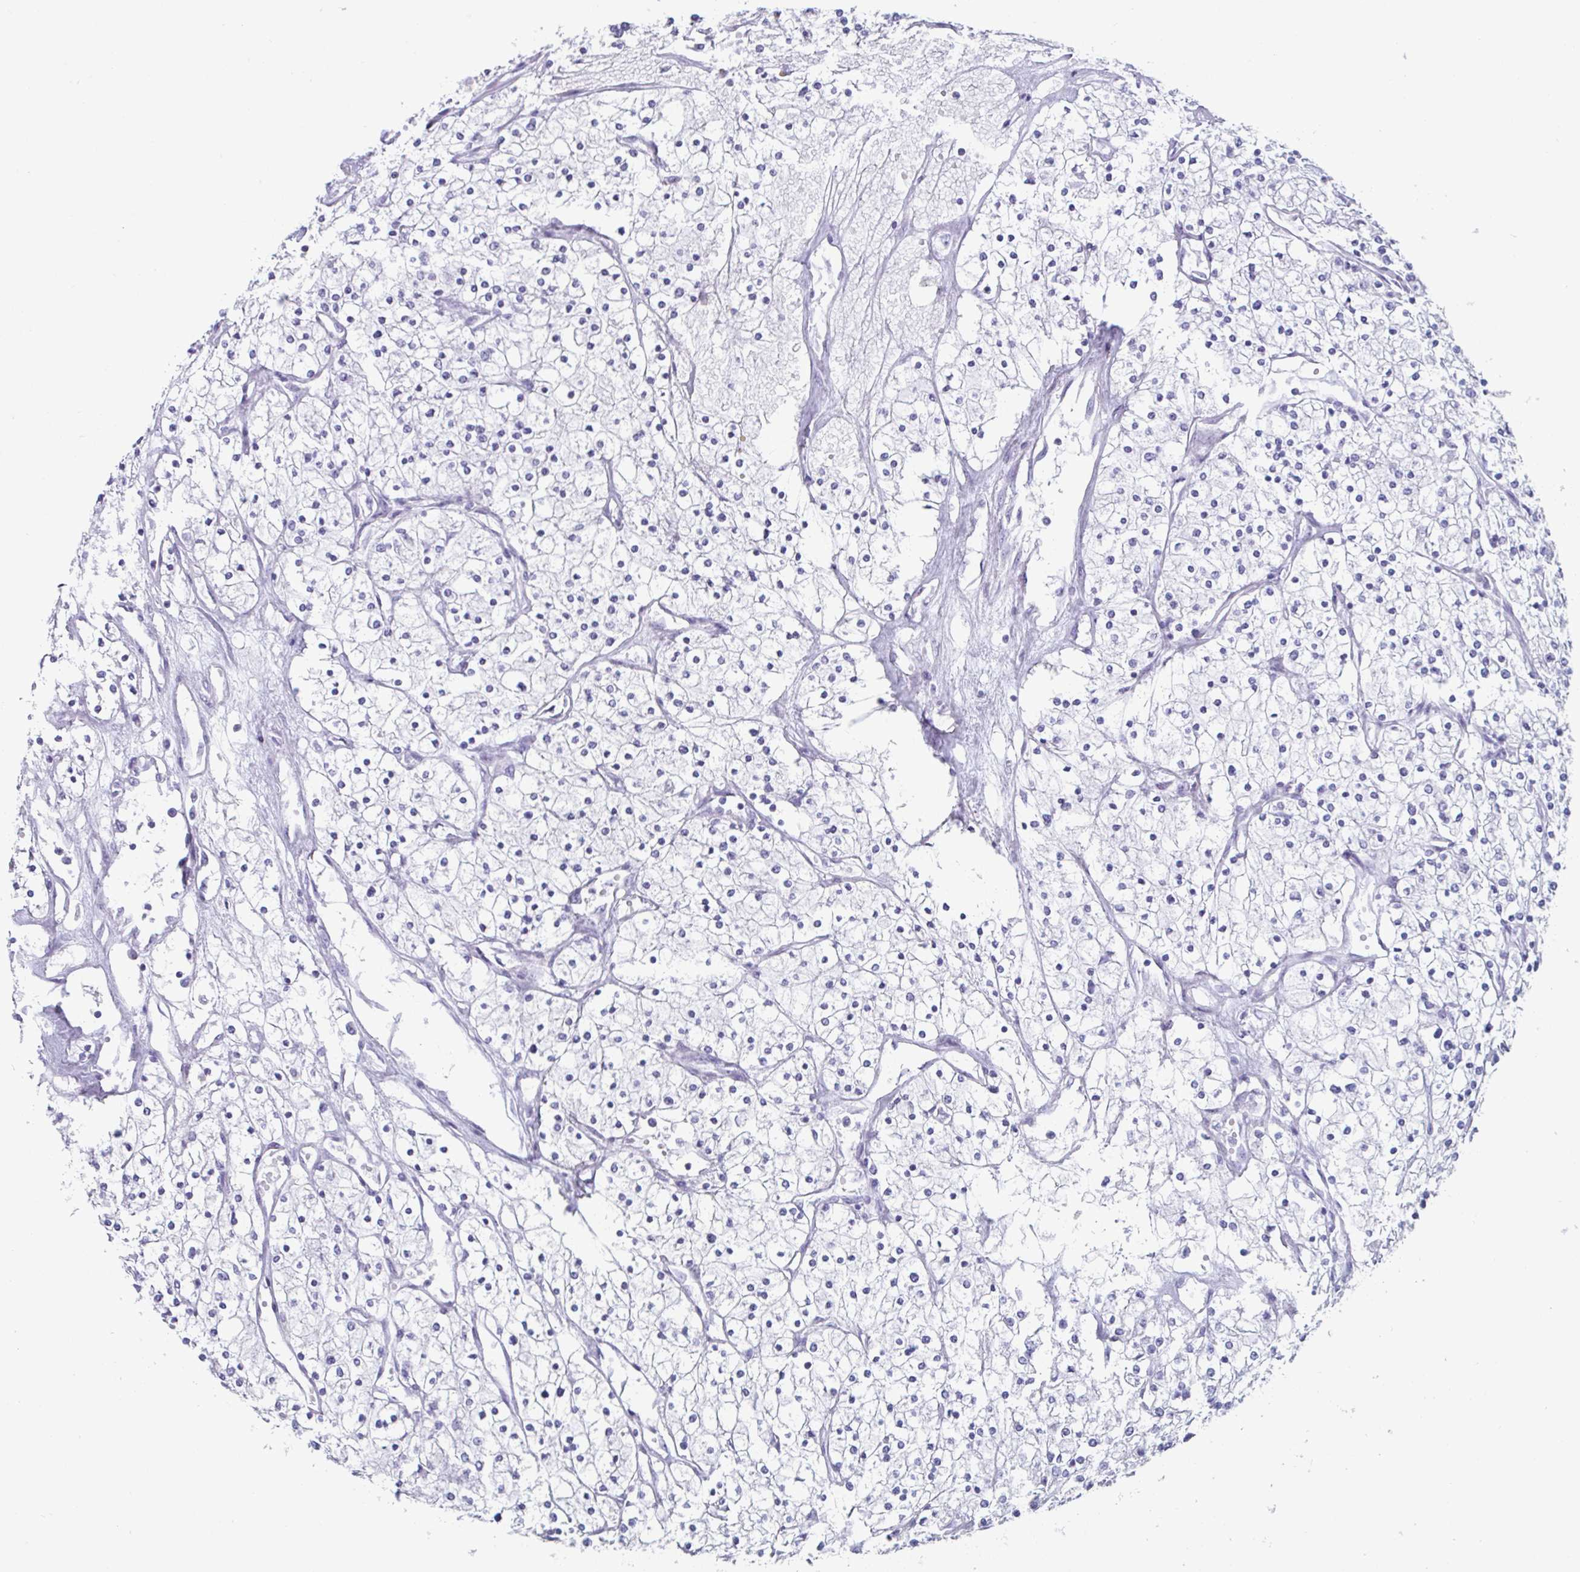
{"staining": {"intensity": "negative", "quantity": "none", "location": "none"}, "tissue": "renal cancer", "cell_type": "Tumor cells", "image_type": "cancer", "snomed": [{"axis": "morphology", "description": "Adenocarcinoma, NOS"}, {"axis": "topography", "description": "Kidney"}], "caption": "Micrograph shows no significant protein staining in tumor cells of adenocarcinoma (renal).", "gene": "CREG2", "patient": {"sex": "male", "age": 80}}